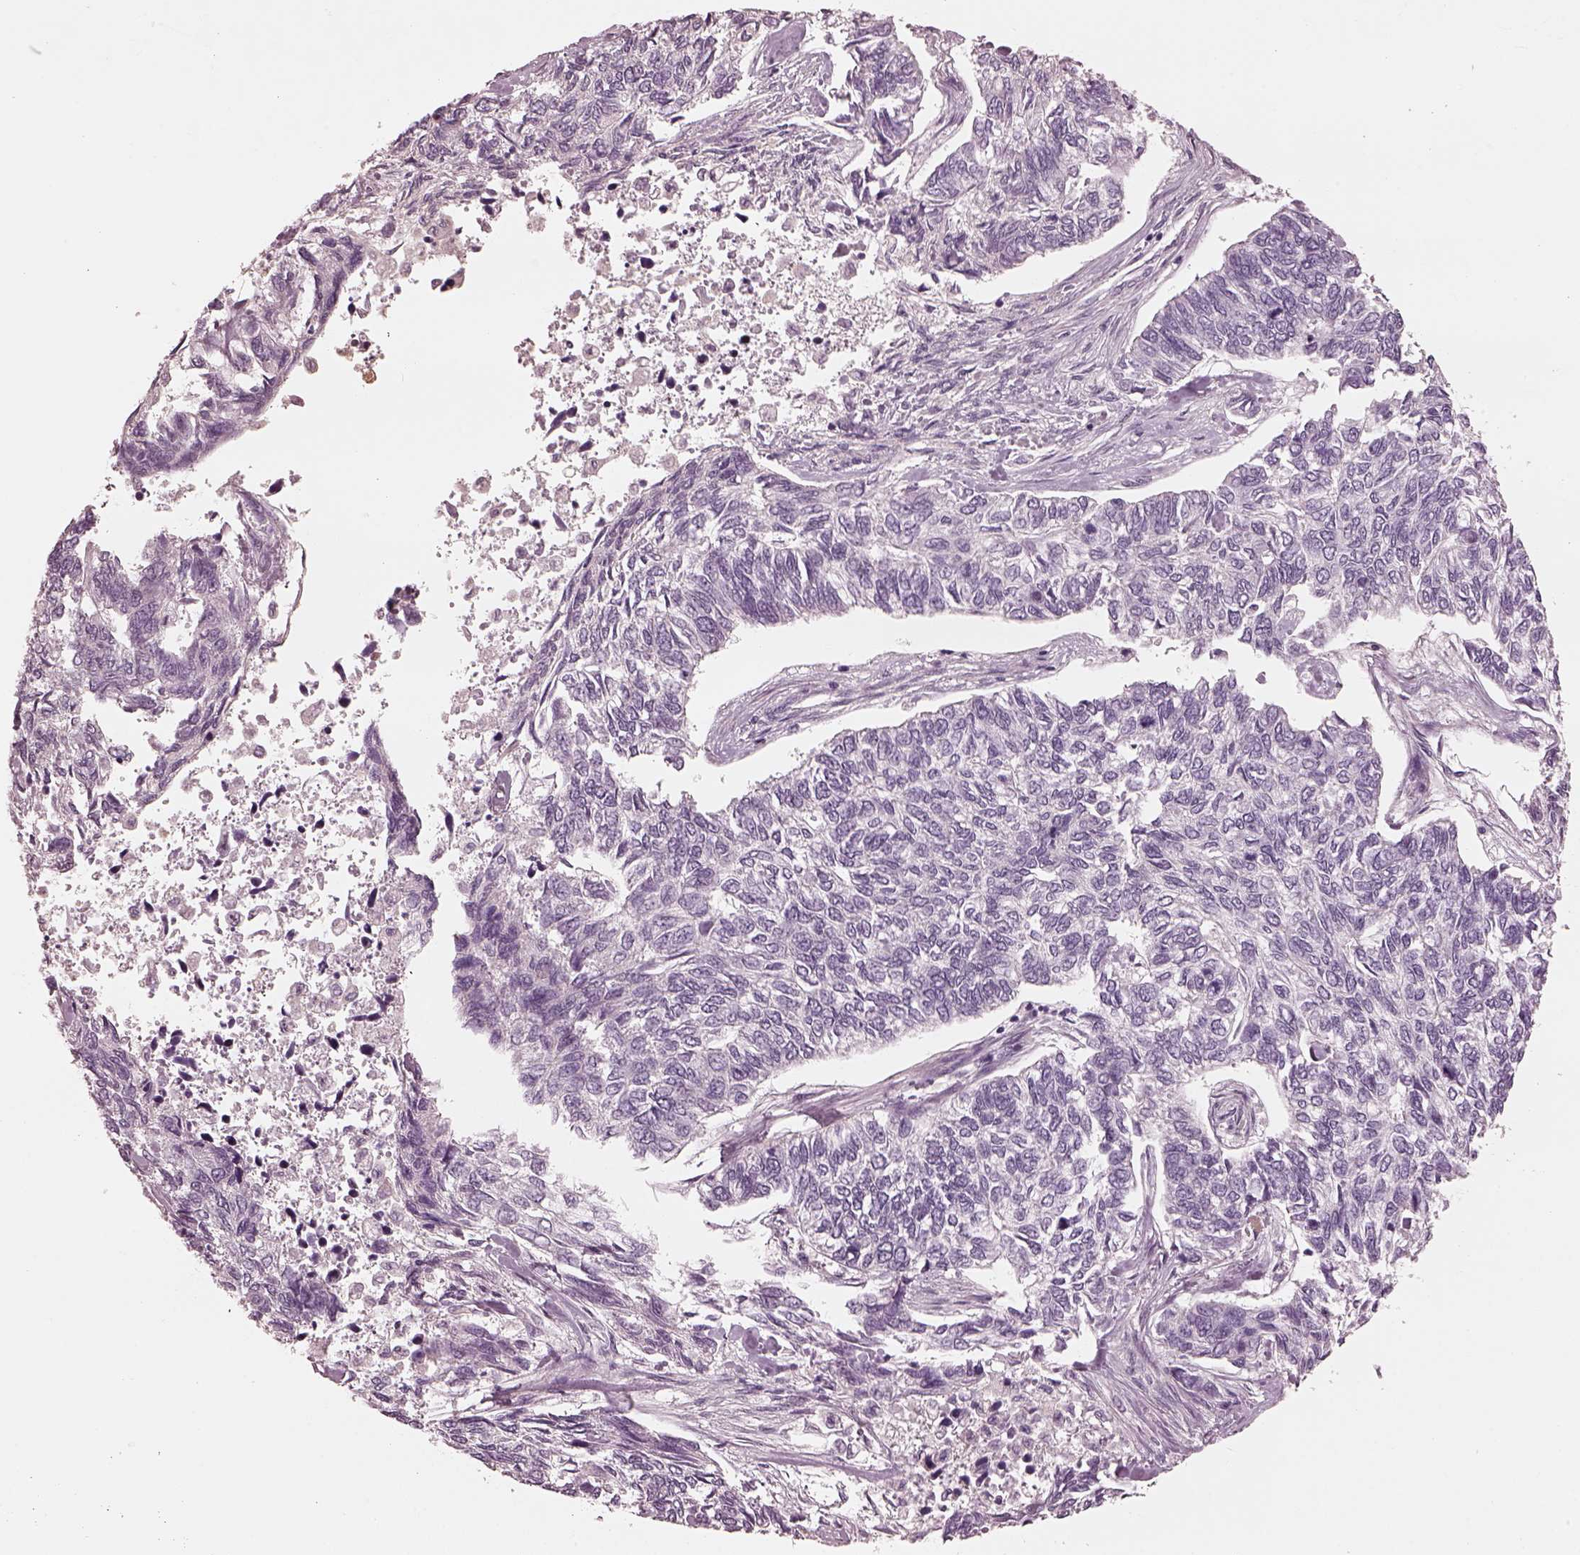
{"staining": {"intensity": "negative", "quantity": "none", "location": "none"}, "tissue": "skin cancer", "cell_type": "Tumor cells", "image_type": "cancer", "snomed": [{"axis": "morphology", "description": "Basal cell carcinoma"}, {"axis": "topography", "description": "Skin"}], "caption": "Skin cancer was stained to show a protein in brown. There is no significant positivity in tumor cells.", "gene": "OPTC", "patient": {"sex": "female", "age": 65}}